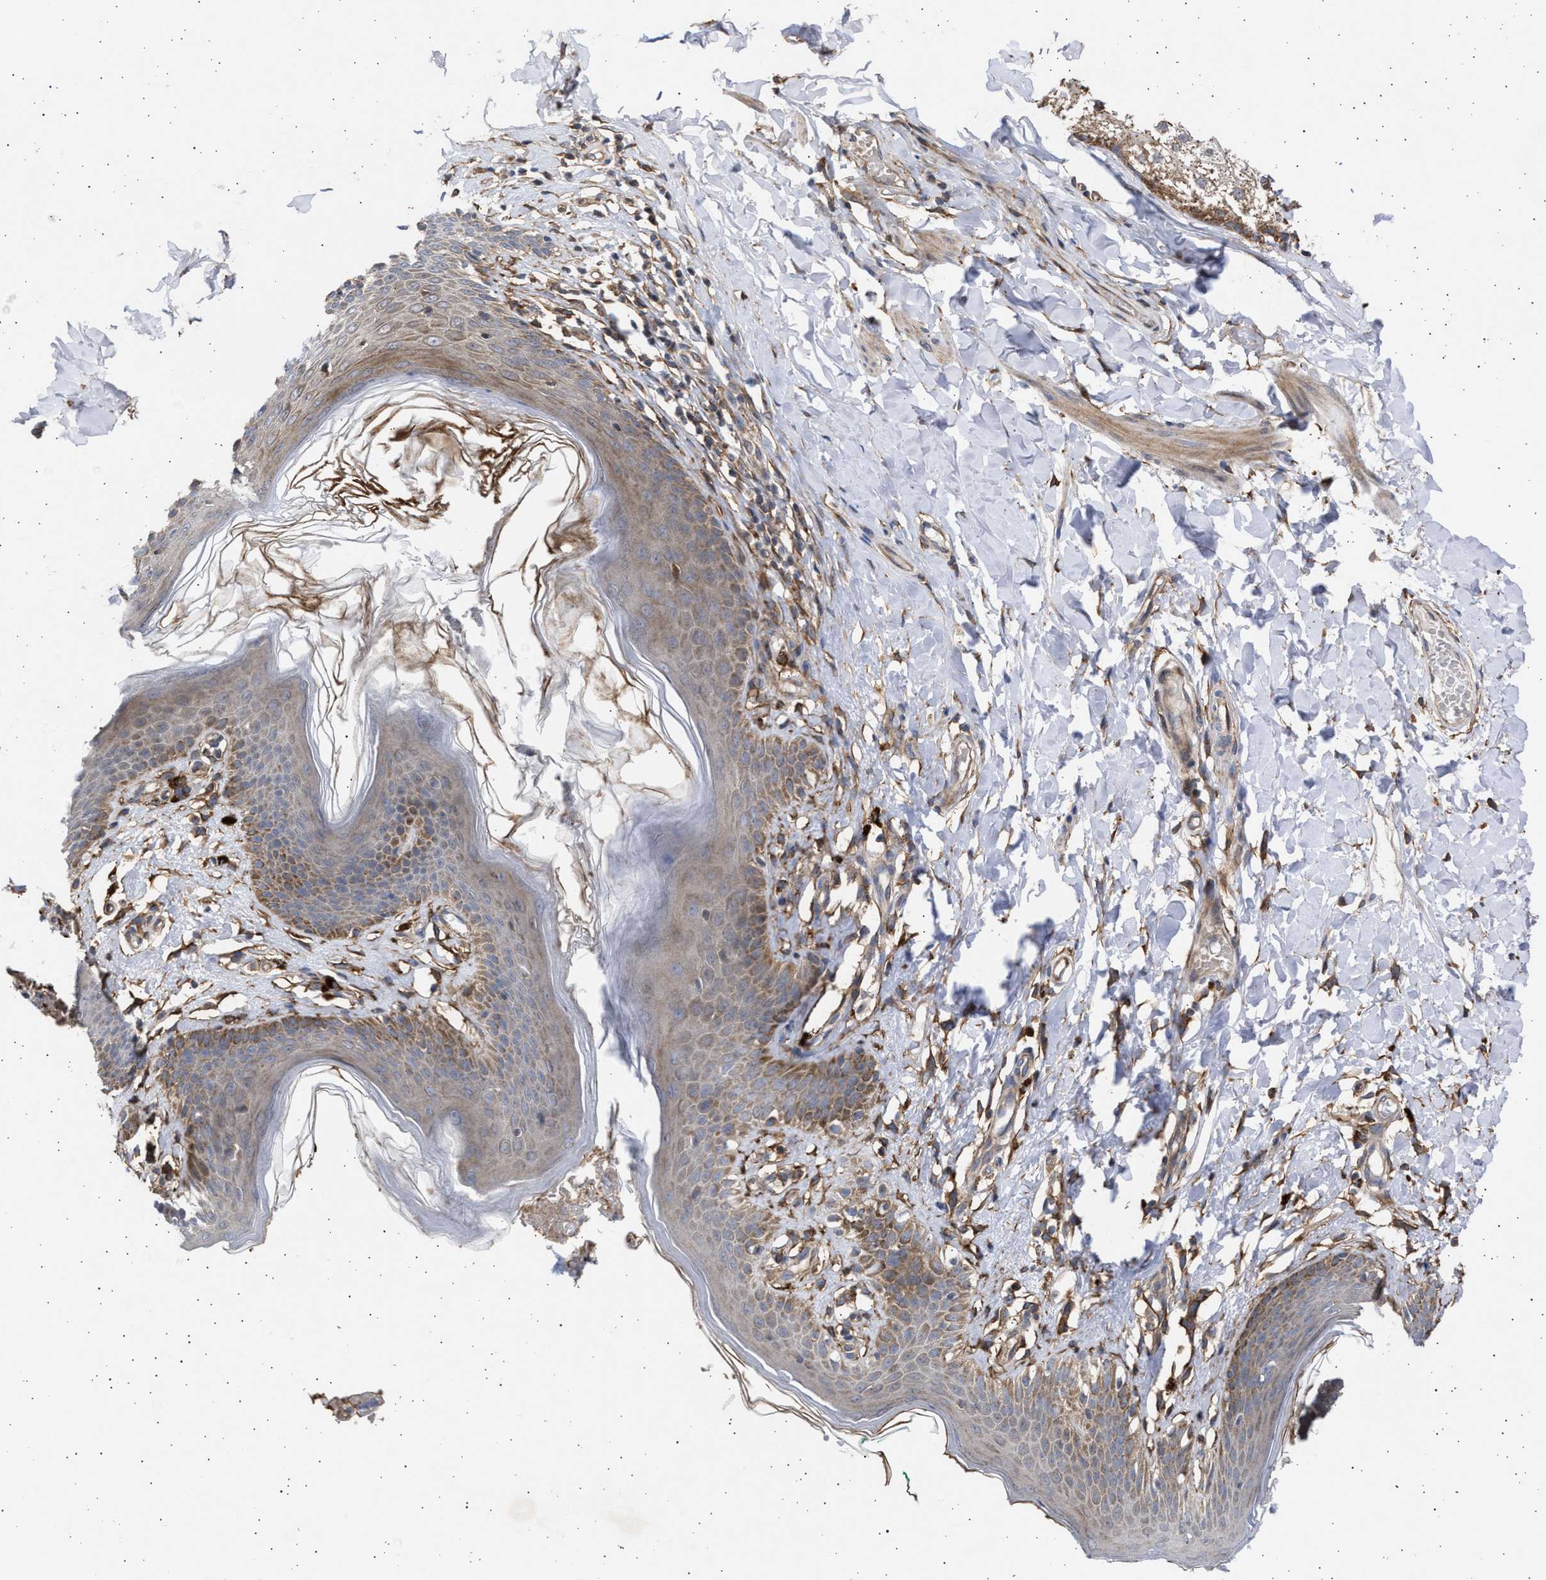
{"staining": {"intensity": "moderate", "quantity": ">75%", "location": "cytoplasmic/membranous"}, "tissue": "skin", "cell_type": "Epidermal cells", "image_type": "normal", "snomed": [{"axis": "morphology", "description": "Normal tissue, NOS"}, {"axis": "topography", "description": "Vulva"}], "caption": "Immunohistochemistry image of unremarkable skin: skin stained using immunohistochemistry (IHC) displays medium levels of moderate protein expression localized specifically in the cytoplasmic/membranous of epidermal cells, appearing as a cytoplasmic/membranous brown color.", "gene": "TTC19", "patient": {"sex": "female", "age": 66}}